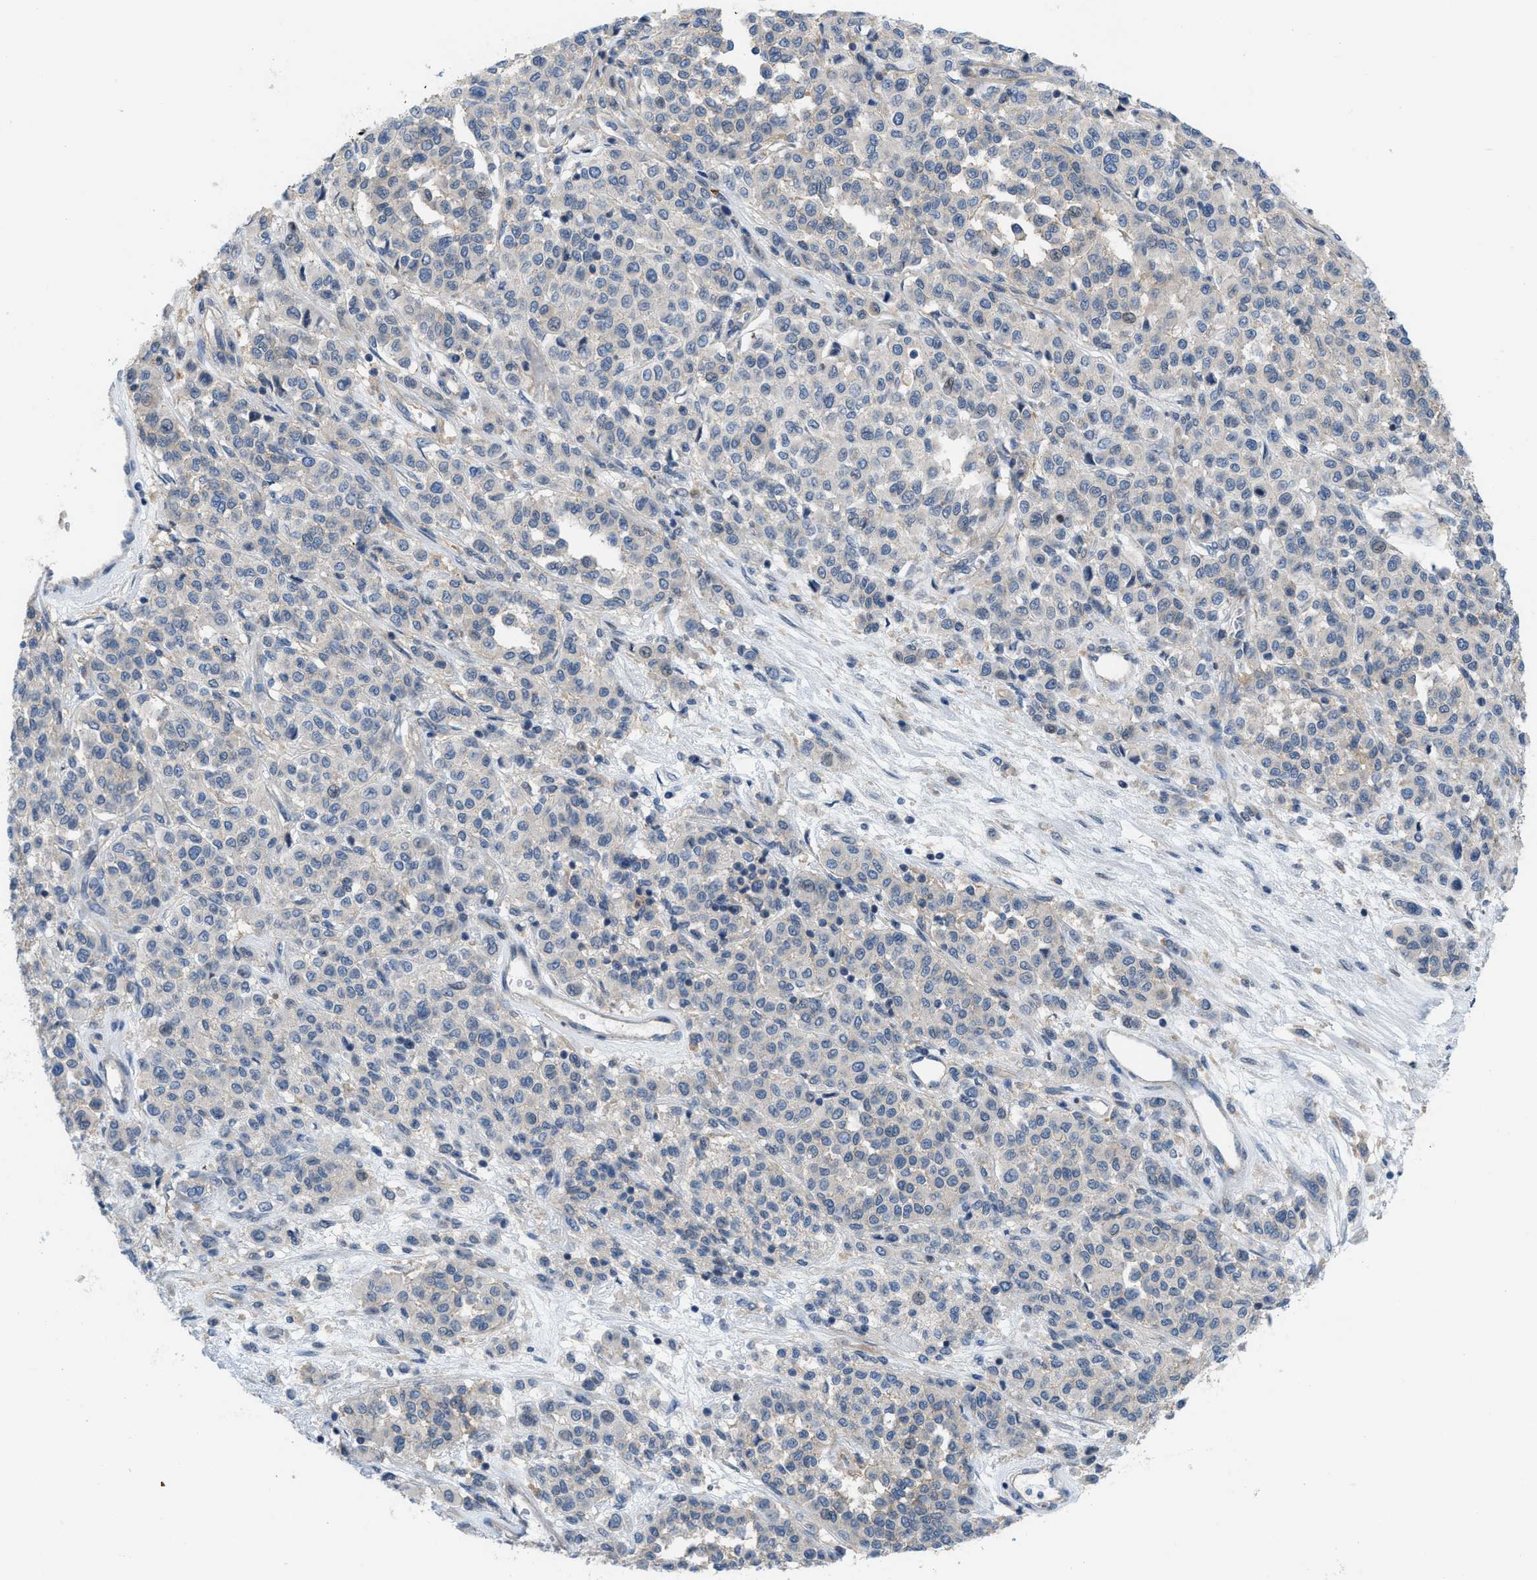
{"staining": {"intensity": "negative", "quantity": "none", "location": "none"}, "tissue": "melanoma", "cell_type": "Tumor cells", "image_type": "cancer", "snomed": [{"axis": "morphology", "description": "Malignant melanoma, Metastatic site"}, {"axis": "topography", "description": "Pancreas"}], "caption": "High magnification brightfield microscopy of malignant melanoma (metastatic site) stained with DAB (3,3'-diaminobenzidine) (brown) and counterstained with hematoxylin (blue): tumor cells show no significant expression.", "gene": "MYO18A", "patient": {"sex": "female", "age": 30}}